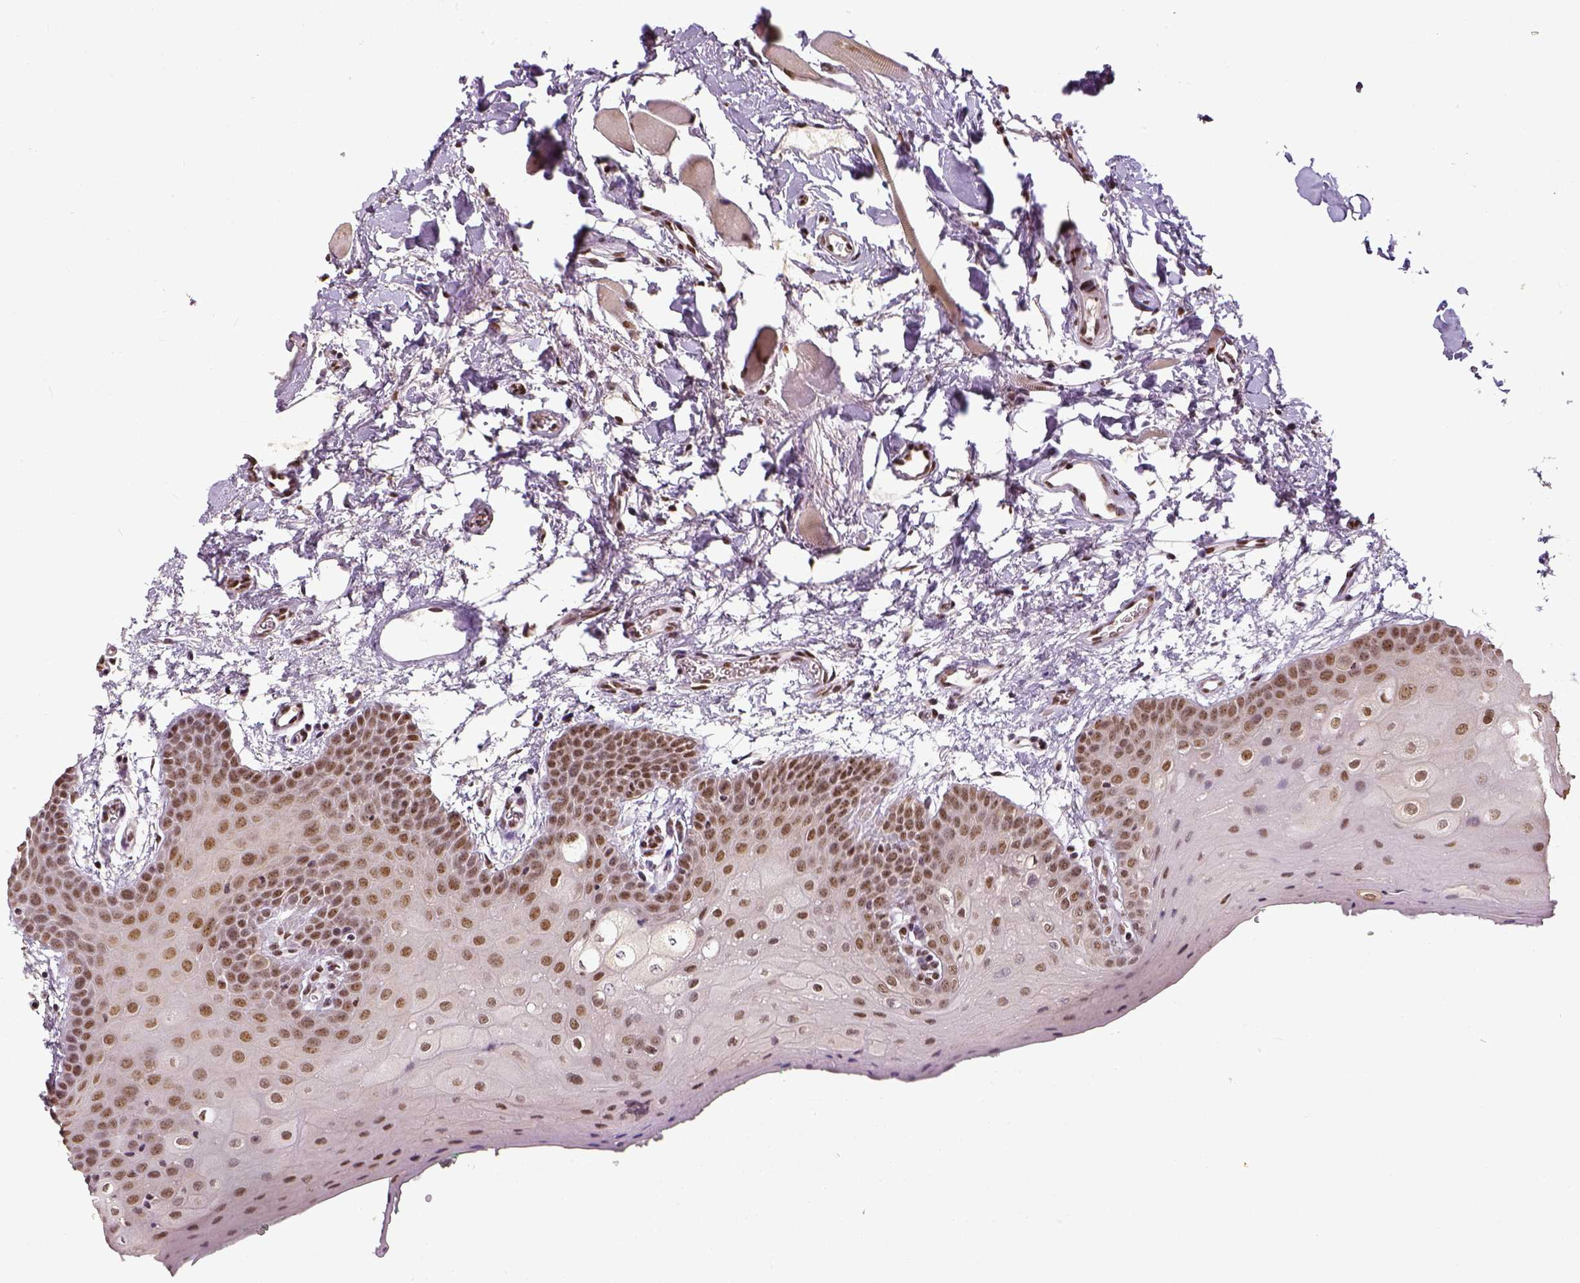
{"staining": {"intensity": "strong", "quantity": ">75%", "location": "nuclear"}, "tissue": "oral mucosa", "cell_type": "Squamous epithelial cells", "image_type": "normal", "snomed": [{"axis": "morphology", "description": "Normal tissue, NOS"}, {"axis": "morphology", "description": "Squamous cell carcinoma, NOS"}, {"axis": "topography", "description": "Oral tissue"}, {"axis": "topography", "description": "Head-Neck"}], "caption": "Immunohistochemistry photomicrograph of normal oral mucosa stained for a protein (brown), which exhibits high levels of strong nuclear expression in about >75% of squamous epithelial cells.", "gene": "ATRX", "patient": {"sex": "female", "age": 50}}